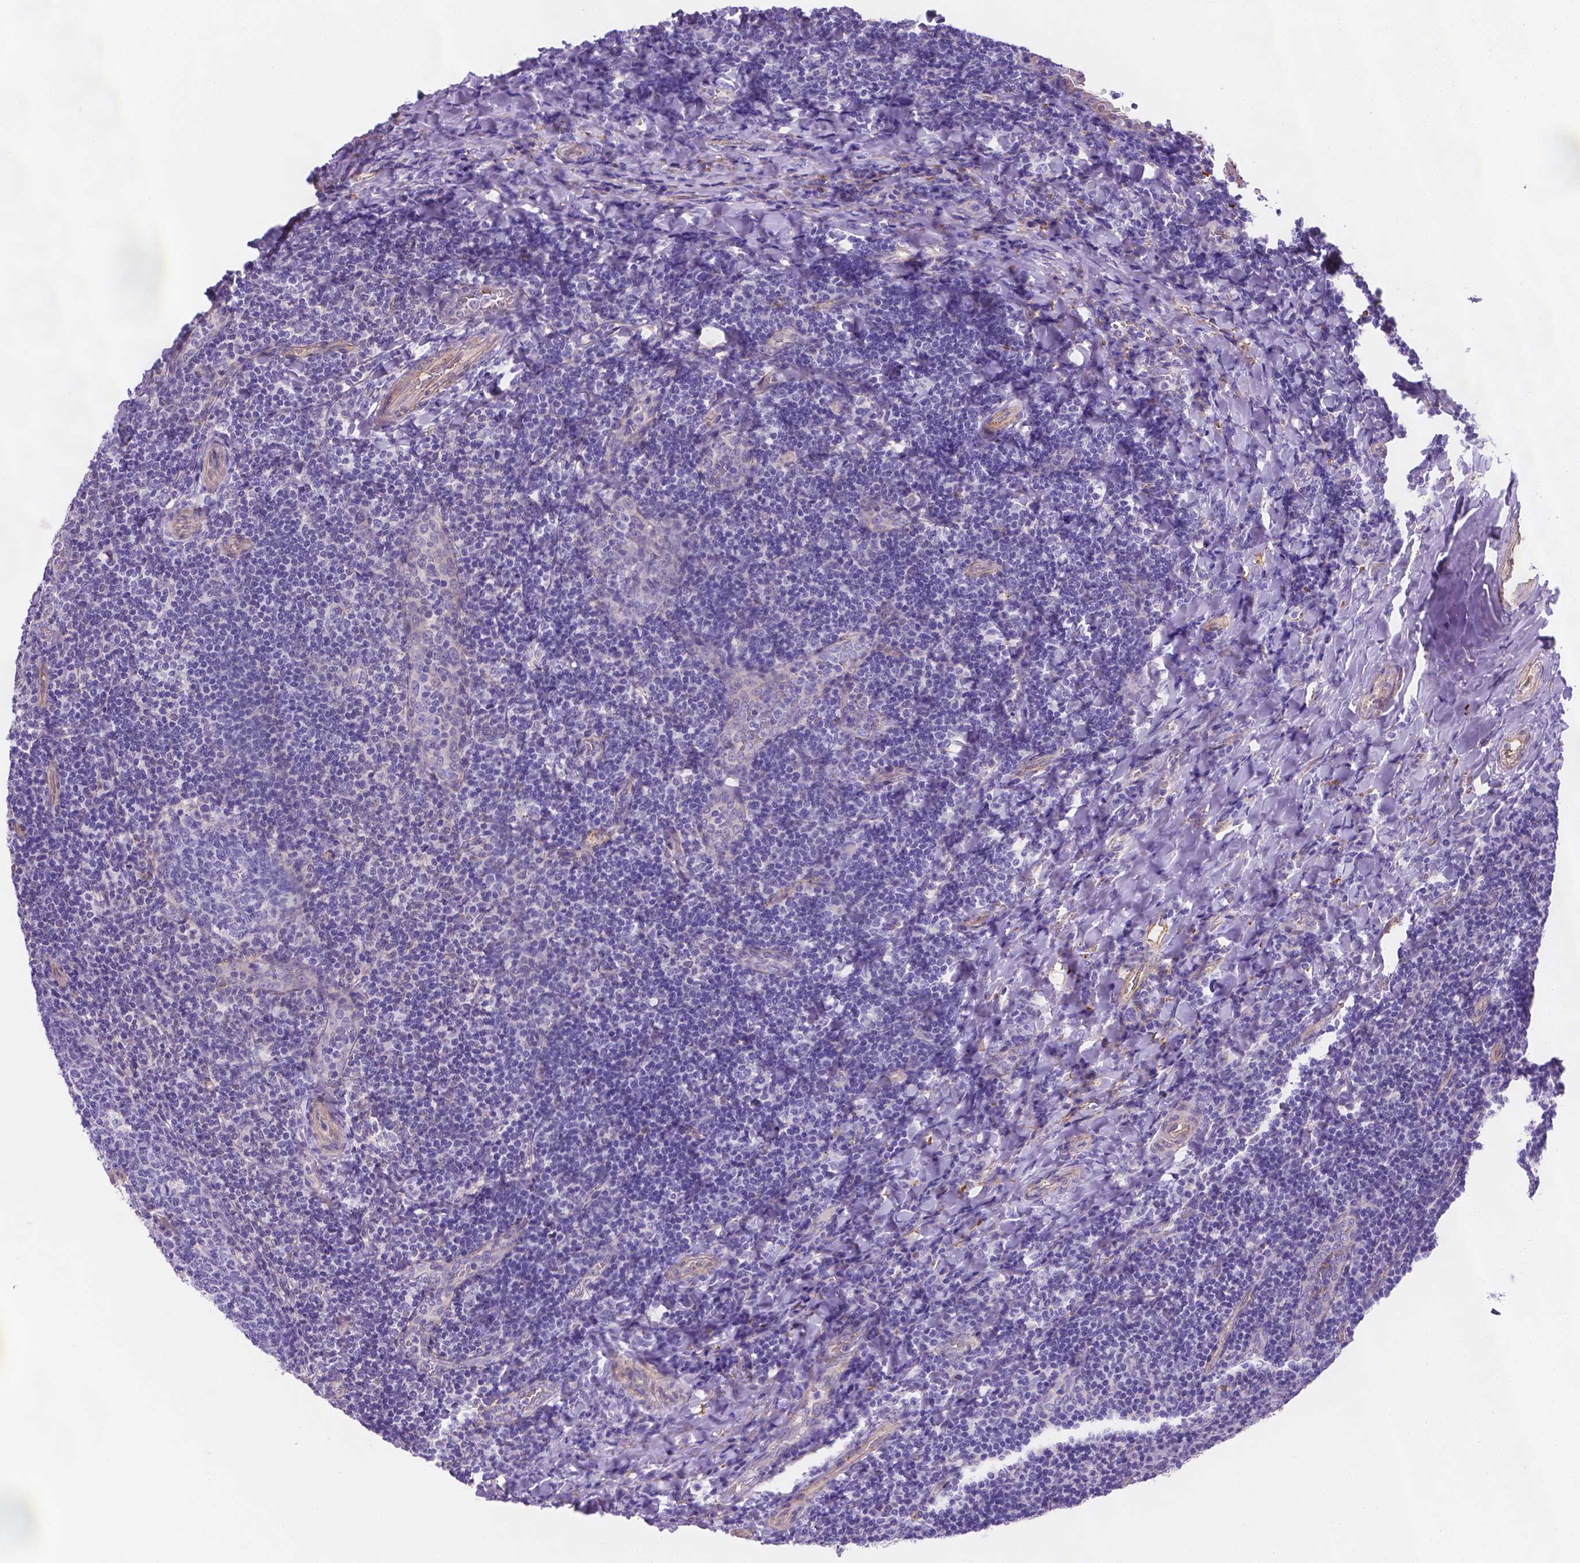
{"staining": {"intensity": "negative", "quantity": "none", "location": "none"}, "tissue": "tonsil", "cell_type": "Germinal center cells", "image_type": "normal", "snomed": [{"axis": "morphology", "description": "Normal tissue, NOS"}, {"axis": "topography", "description": "Tonsil"}], "caption": "Immunohistochemistry (IHC) photomicrograph of benign tonsil: tonsil stained with DAB displays no significant protein expression in germinal center cells.", "gene": "SLC40A1", "patient": {"sex": "male", "age": 17}}